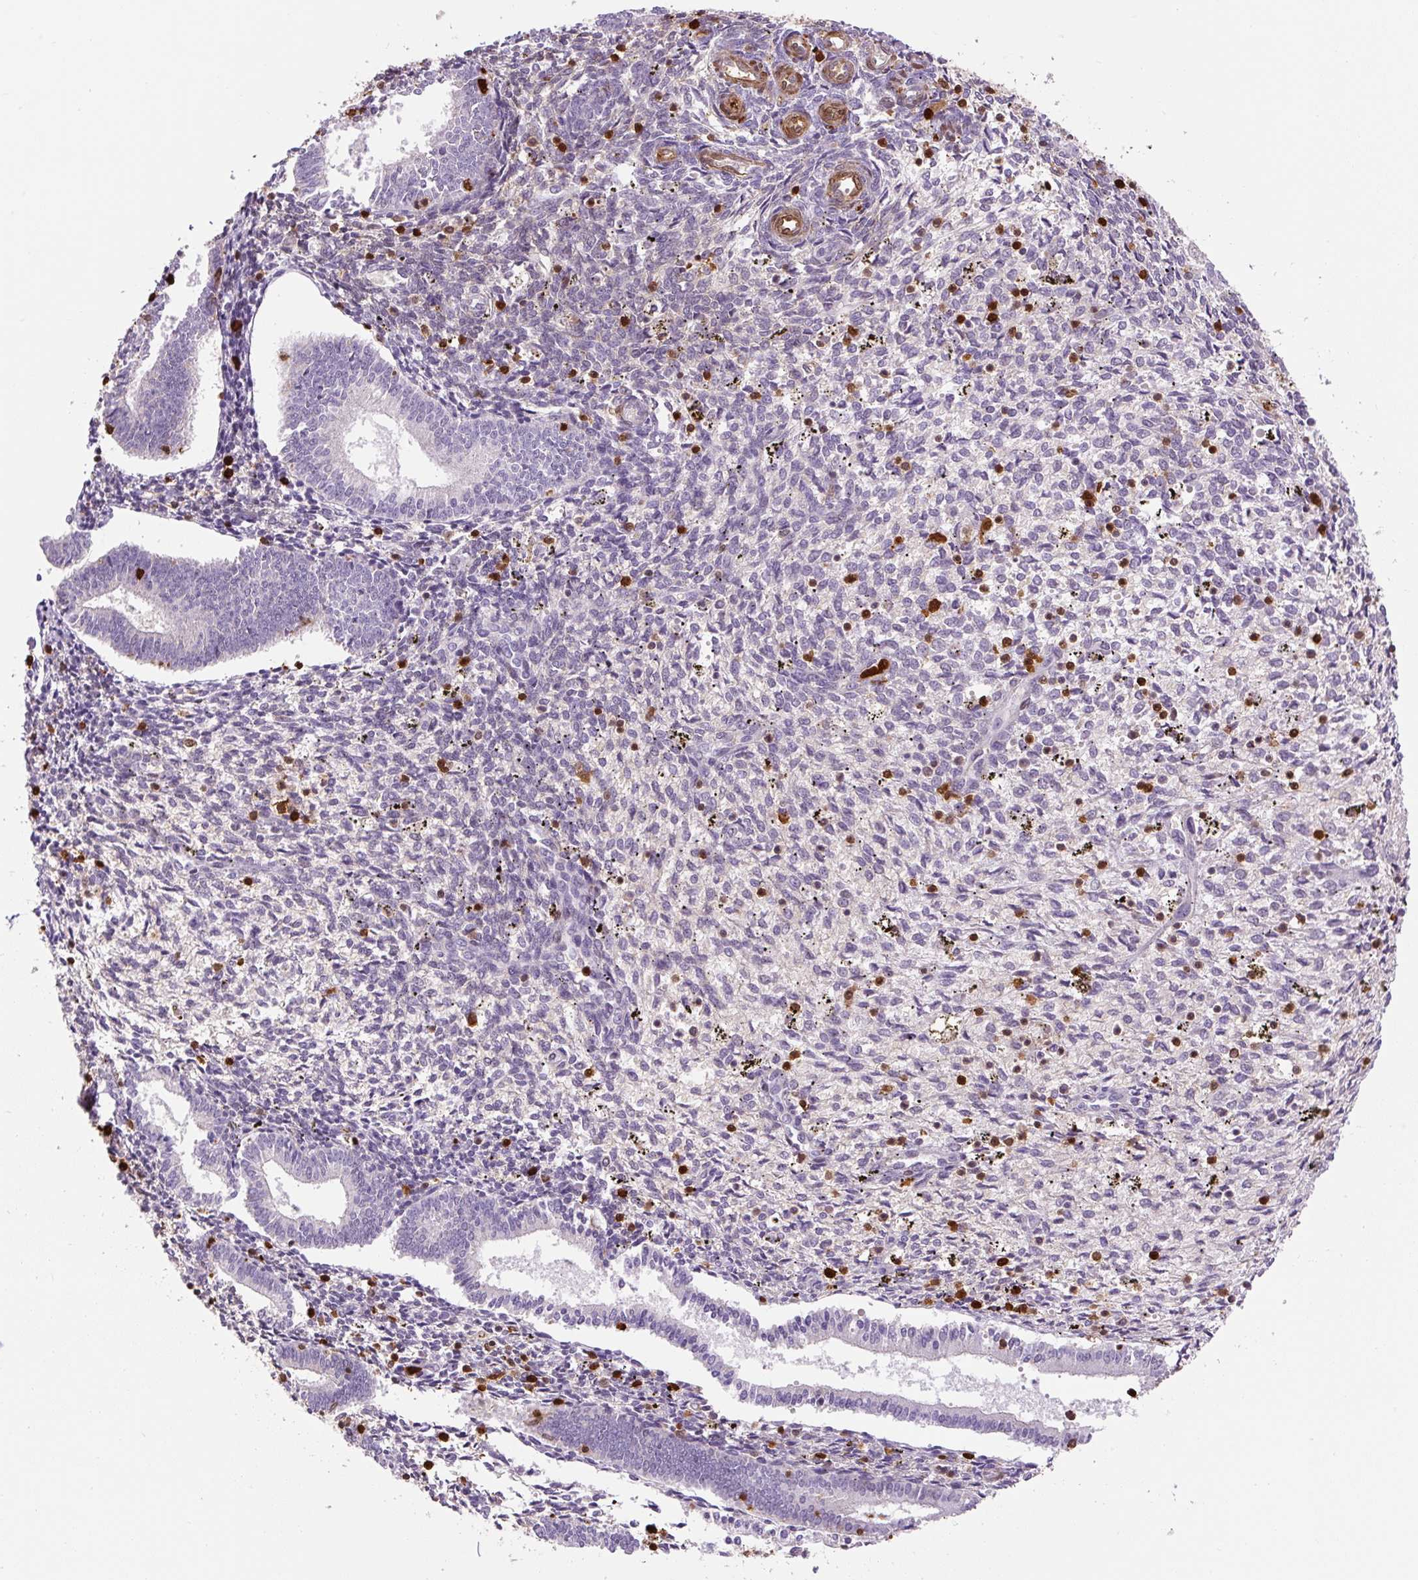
{"staining": {"intensity": "moderate", "quantity": "<25%", "location": "cytoplasmic/membranous"}, "tissue": "endometrium", "cell_type": "Cells in endometrial stroma", "image_type": "normal", "snomed": [{"axis": "morphology", "description": "Normal tissue, NOS"}, {"axis": "topography", "description": "Endometrium"}], "caption": "Normal endometrium was stained to show a protein in brown. There is low levels of moderate cytoplasmic/membranous staining in approximately <25% of cells in endometrial stroma. Immunohistochemistry (ihc) stains the protein of interest in brown and the nuclei are stained blue.", "gene": "S100A4", "patient": {"sex": "female", "age": 41}}